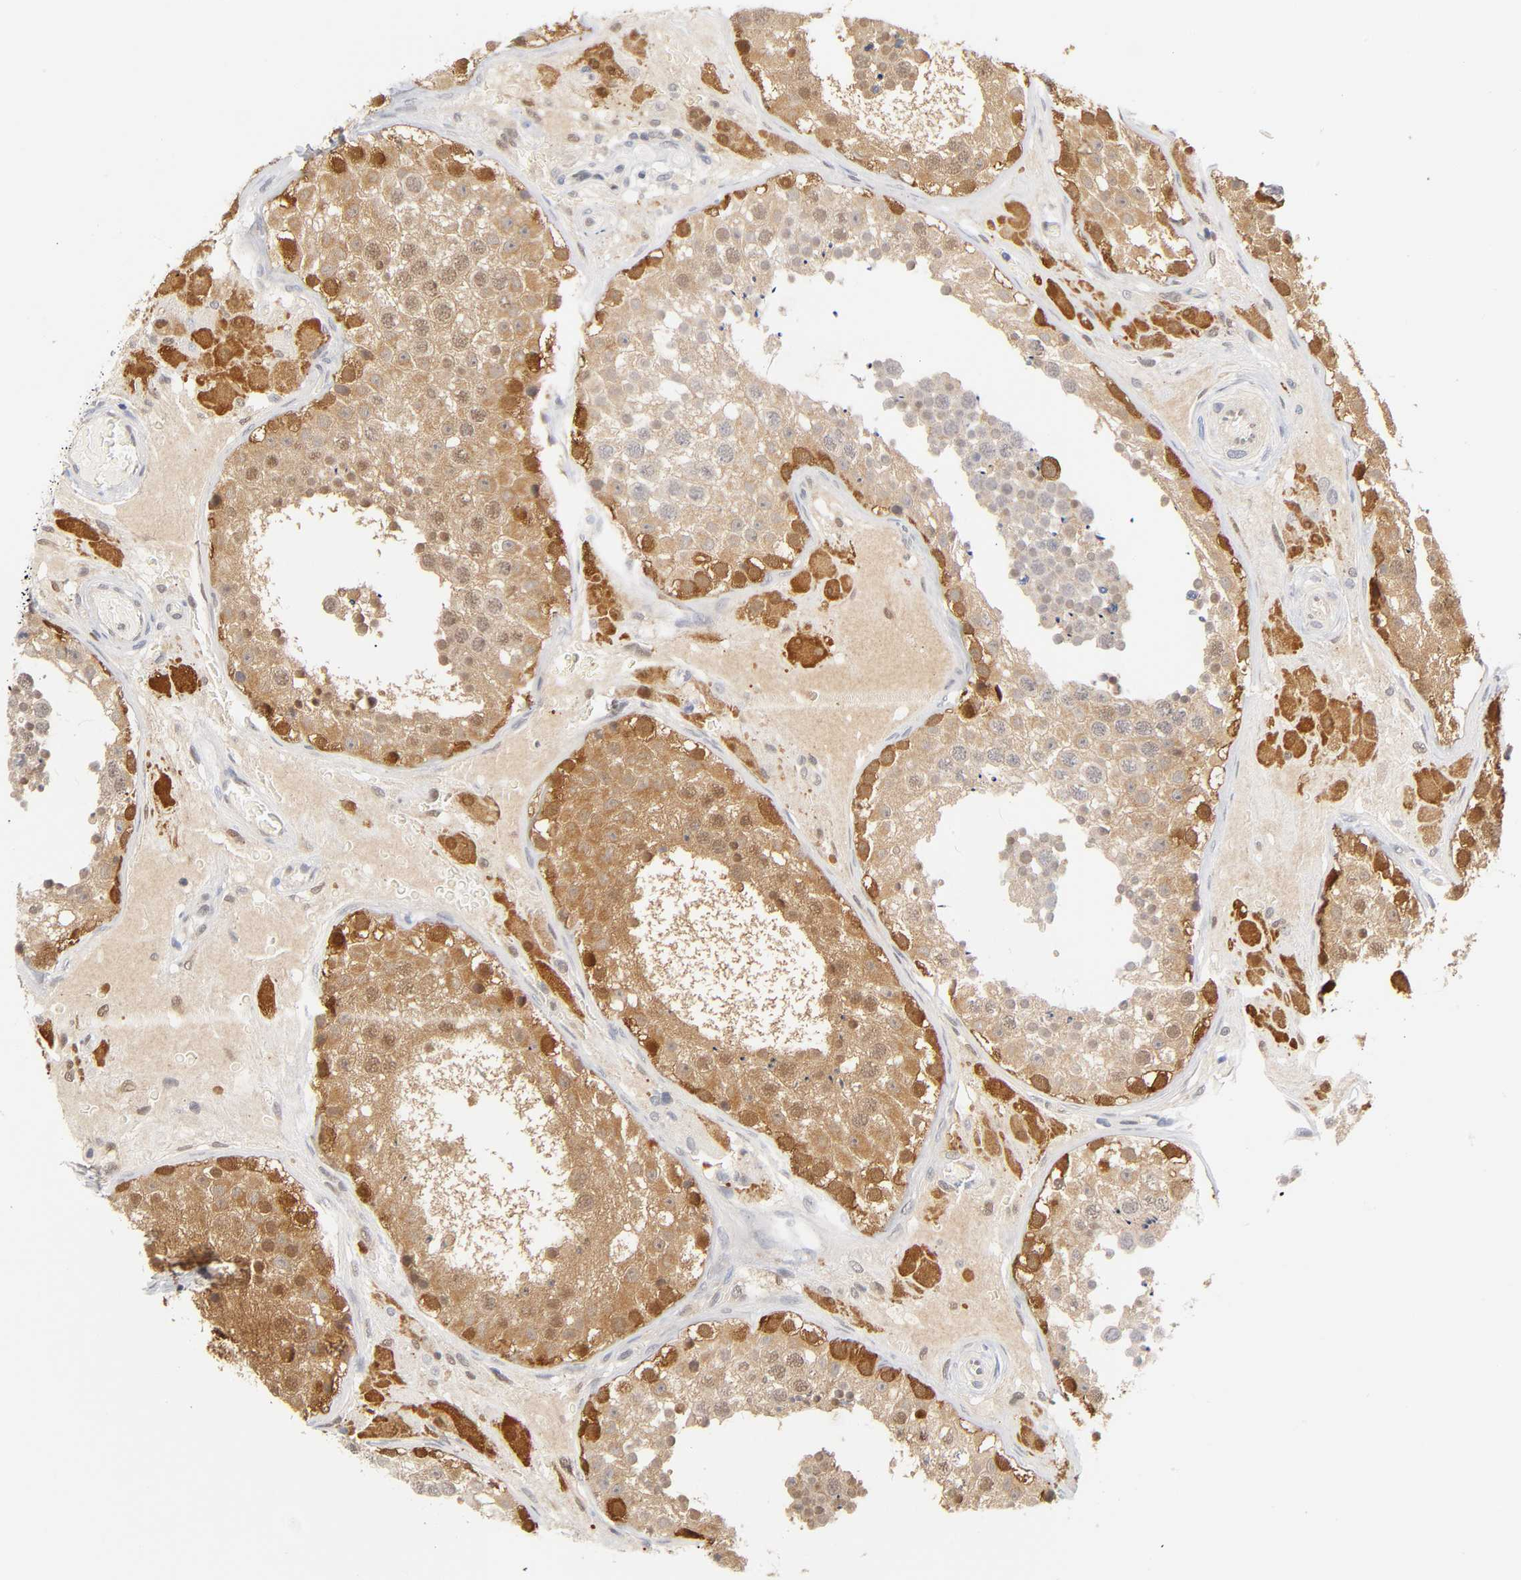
{"staining": {"intensity": "moderate", "quantity": ">75%", "location": "cytoplasmic/membranous"}, "tissue": "testis", "cell_type": "Cells in seminiferous ducts", "image_type": "normal", "snomed": [{"axis": "morphology", "description": "Normal tissue, NOS"}, {"axis": "topography", "description": "Testis"}], "caption": "A brown stain highlights moderate cytoplasmic/membranous staining of a protein in cells in seminiferous ducts of benign human testis. (DAB (3,3'-diaminobenzidine) = brown stain, brightfield microscopy at high magnification).", "gene": "DFFB", "patient": {"sex": "male", "age": 26}}